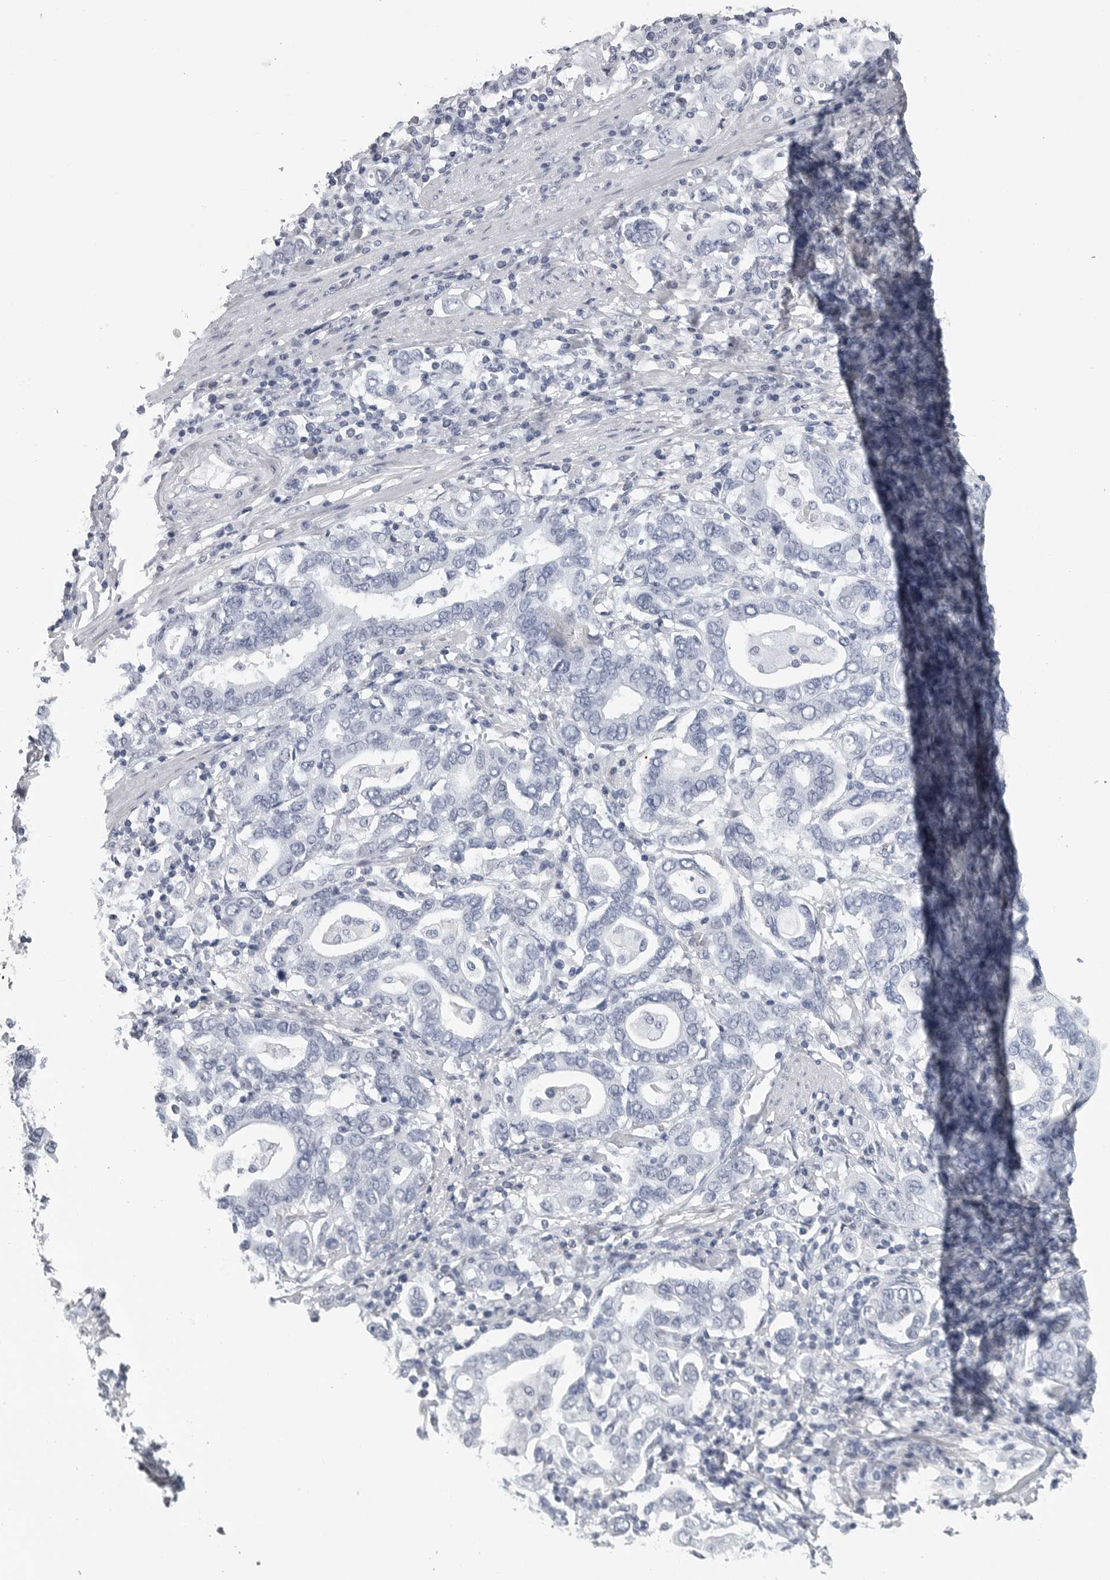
{"staining": {"intensity": "negative", "quantity": "none", "location": "none"}, "tissue": "stomach cancer", "cell_type": "Tumor cells", "image_type": "cancer", "snomed": [{"axis": "morphology", "description": "Adenocarcinoma, NOS"}, {"axis": "topography", "description": "Stomach, upper"}], "caption": "Immunohistochemistry of stomach adenocarcinoma demonstrates no expression in tumor cells.", "gene": "AMPD1", "patient": {"sex": "male", "age": 62}}